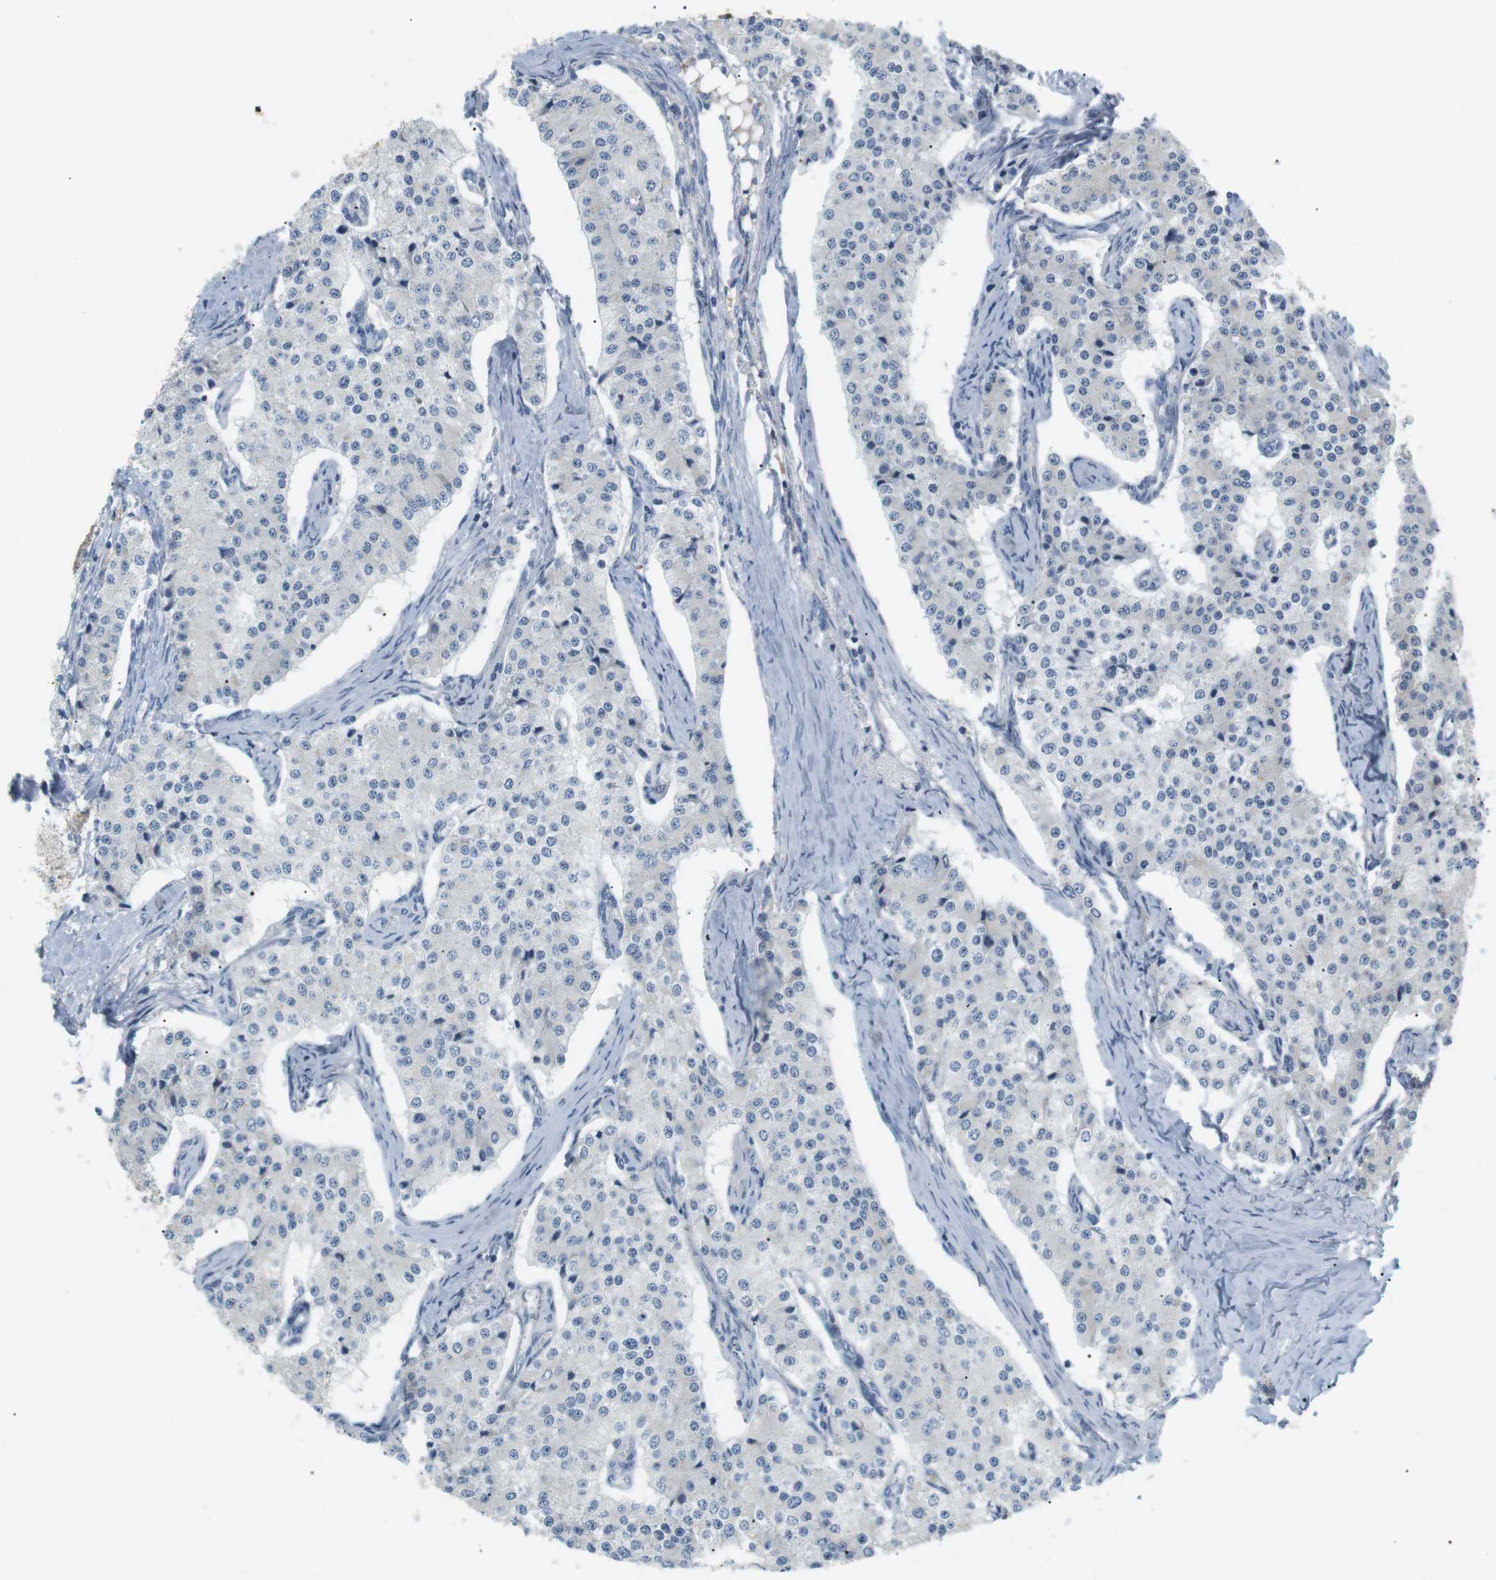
{"staining": {"intensity": "negative", "quantity": "none", "location": "none"}, "tissue": "carcinoid", "cell_type": "Tumor cells", "image_type": "cancer", "snomed": [{"axis": "morphology", "description": "Carcinoid, malignant, NOS"}, {"axis": "topography", "description": "Colon"}], "caption": "Carcinoid (malignant) stained for a protein using immunohistochemistry reveals no staining tumor cells.", "gene": "CD300E", "patient": {"sex": "female", "age": 52}}